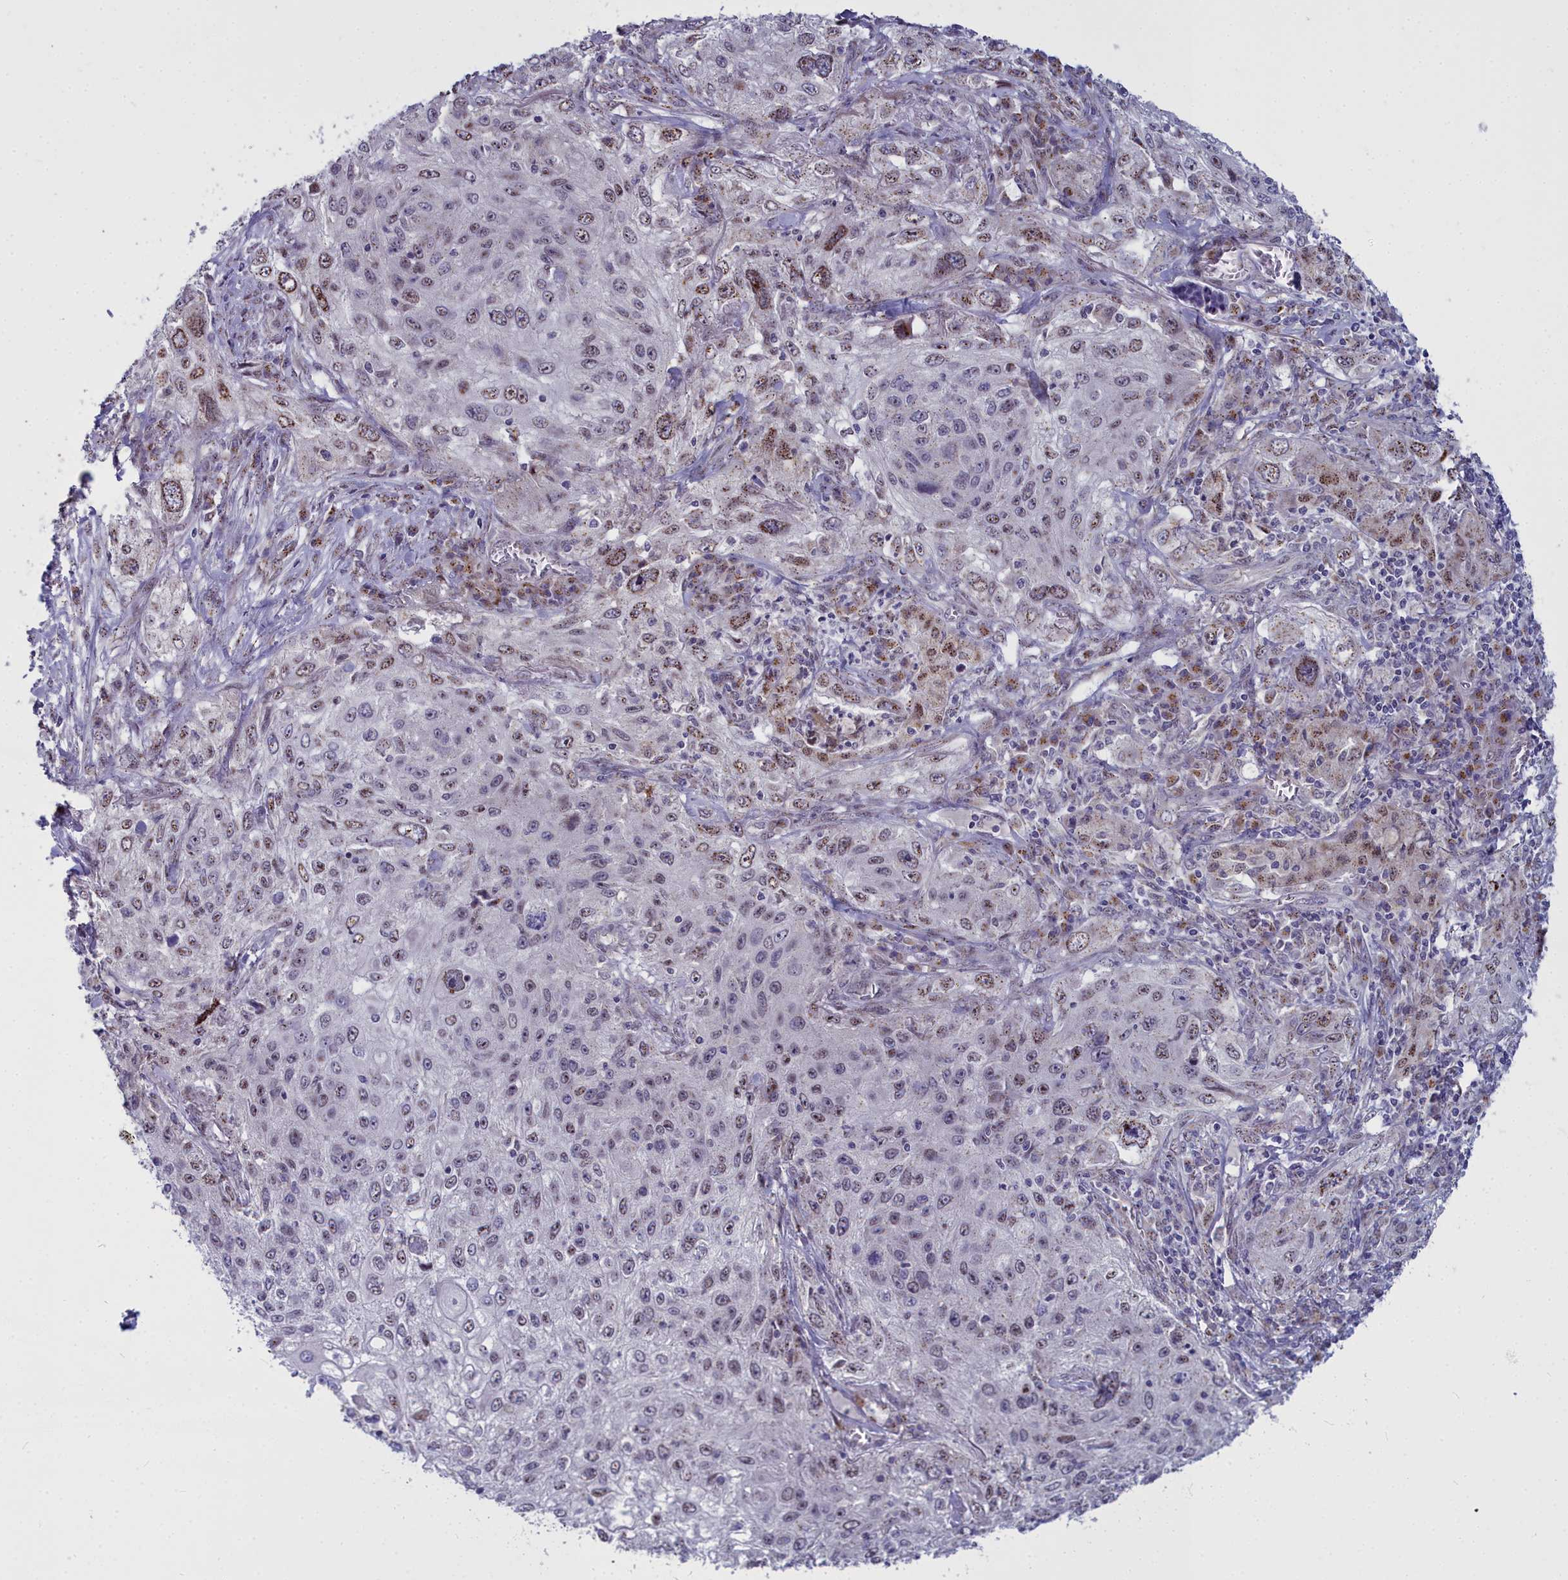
{"staining": {"intensity": "moderate", "quantity": "<25%", "location": "nuclear"}, "tissue": "lung cancer", "cell_type": "Tumor cells", "image_type": "cancer", "snomed": [{"axis": "morphology", "description": "Squamous cell carcinoma, NOS"}, {"axis": "topography", "description": "Lung"}], "caption": "Tumor cells reveal low levels of moderate nuclear staining in approximately <25% of cells in human squamous cell carcinoma (lung).", "gene": "WDPCP", "patient": {"sex": "female", "age": 69}}